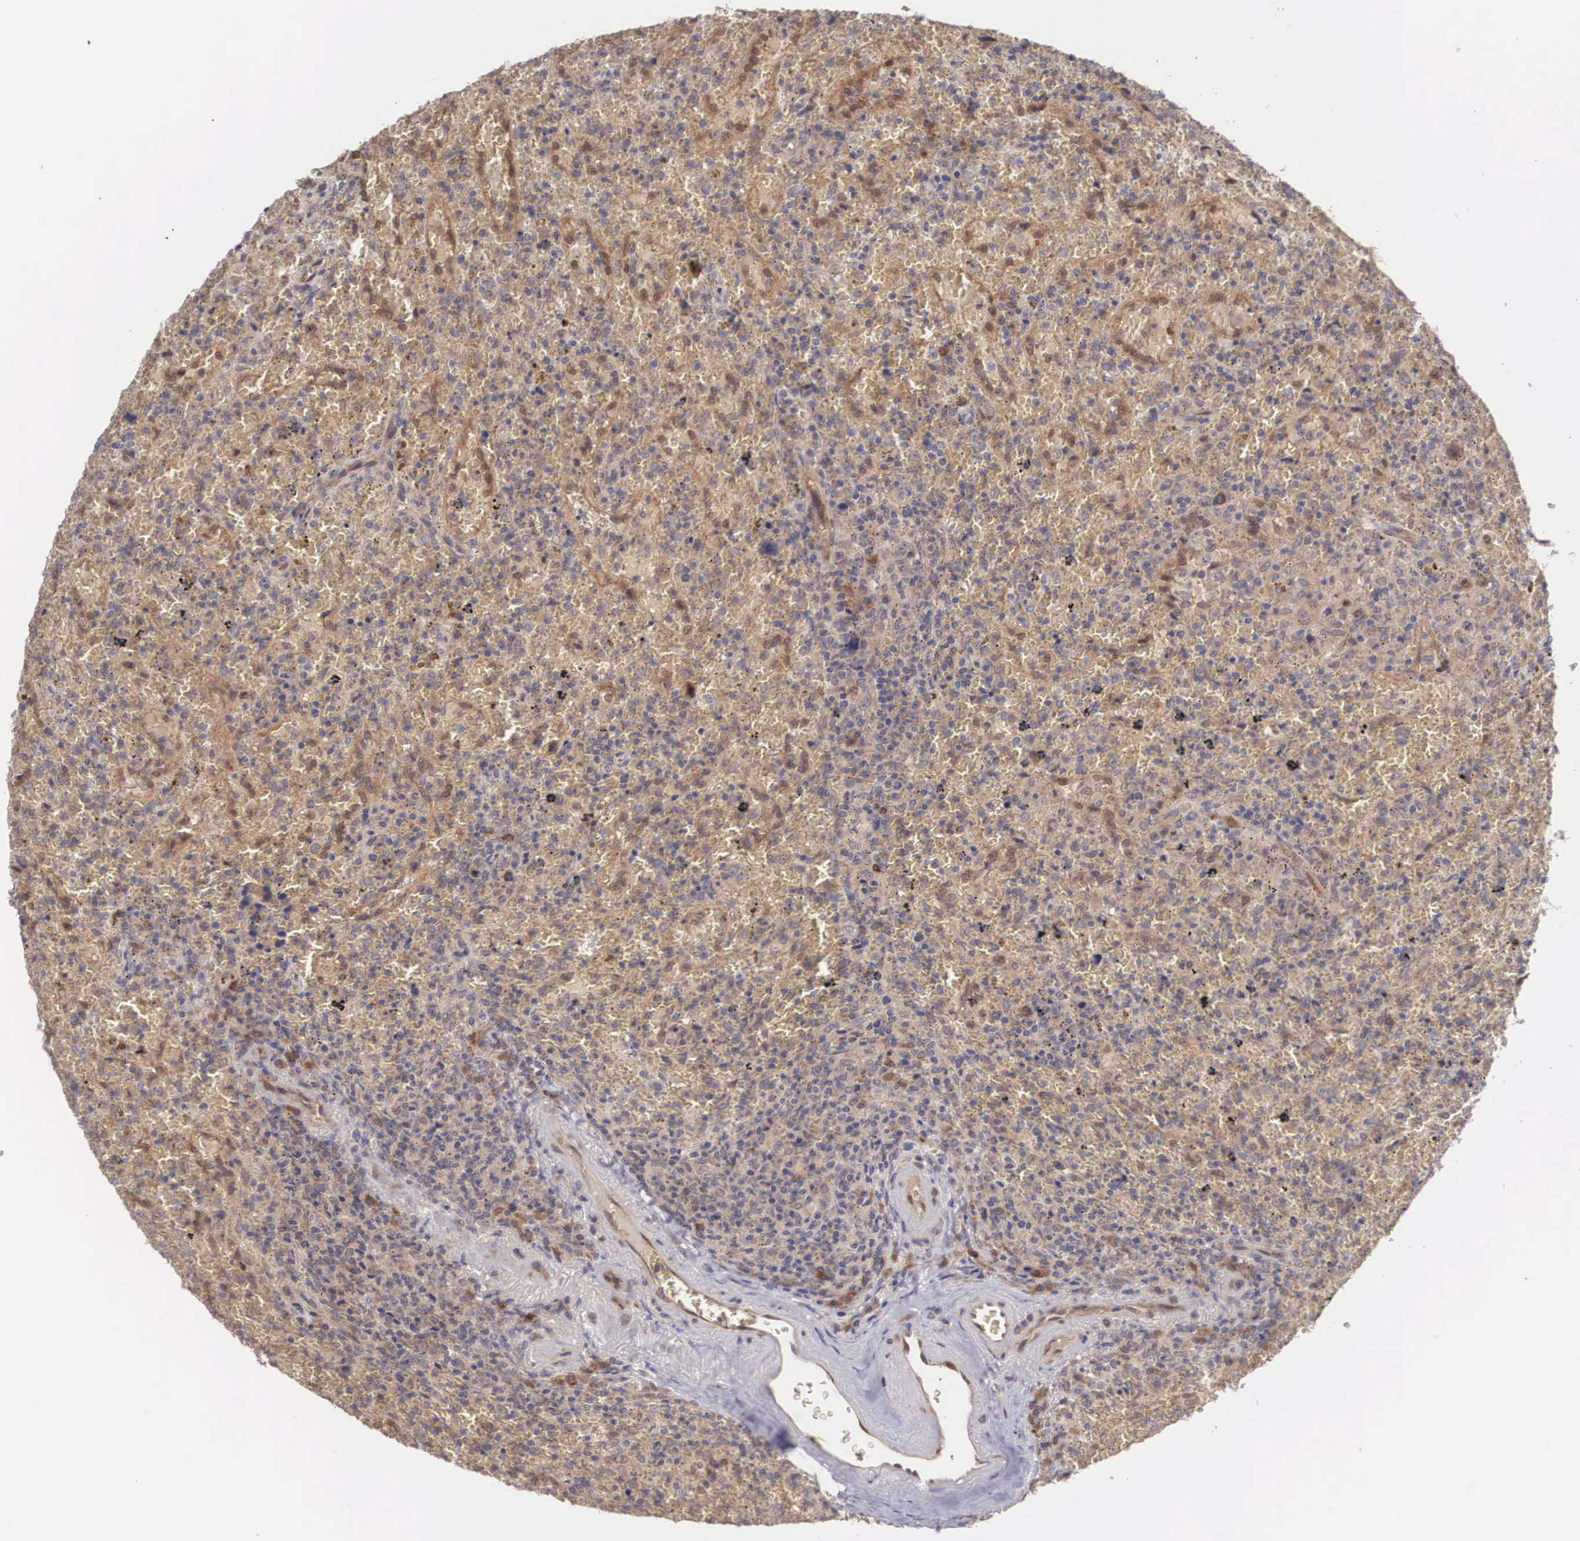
{"staining": {"intensity": "negative", "quantity": "none", "location": "none"}, "tissue": "lymphoma", "cell_type": "Tumor cells", "image_type": "cancer", "snomed": [{"axis": "morphology", "description": "Malignant lymphoma, non-Hodgkin's type, High grade"}, {"axis": "topography", "description": "Spleen"}, {"axis": "topography", "description": "Lymph node"}], "caption": "A histopathology image of human lymphoma is negative for staining in tumor cells.", "gene": "DNAJB7", "patient": {"sex": "female", "age": 70}}